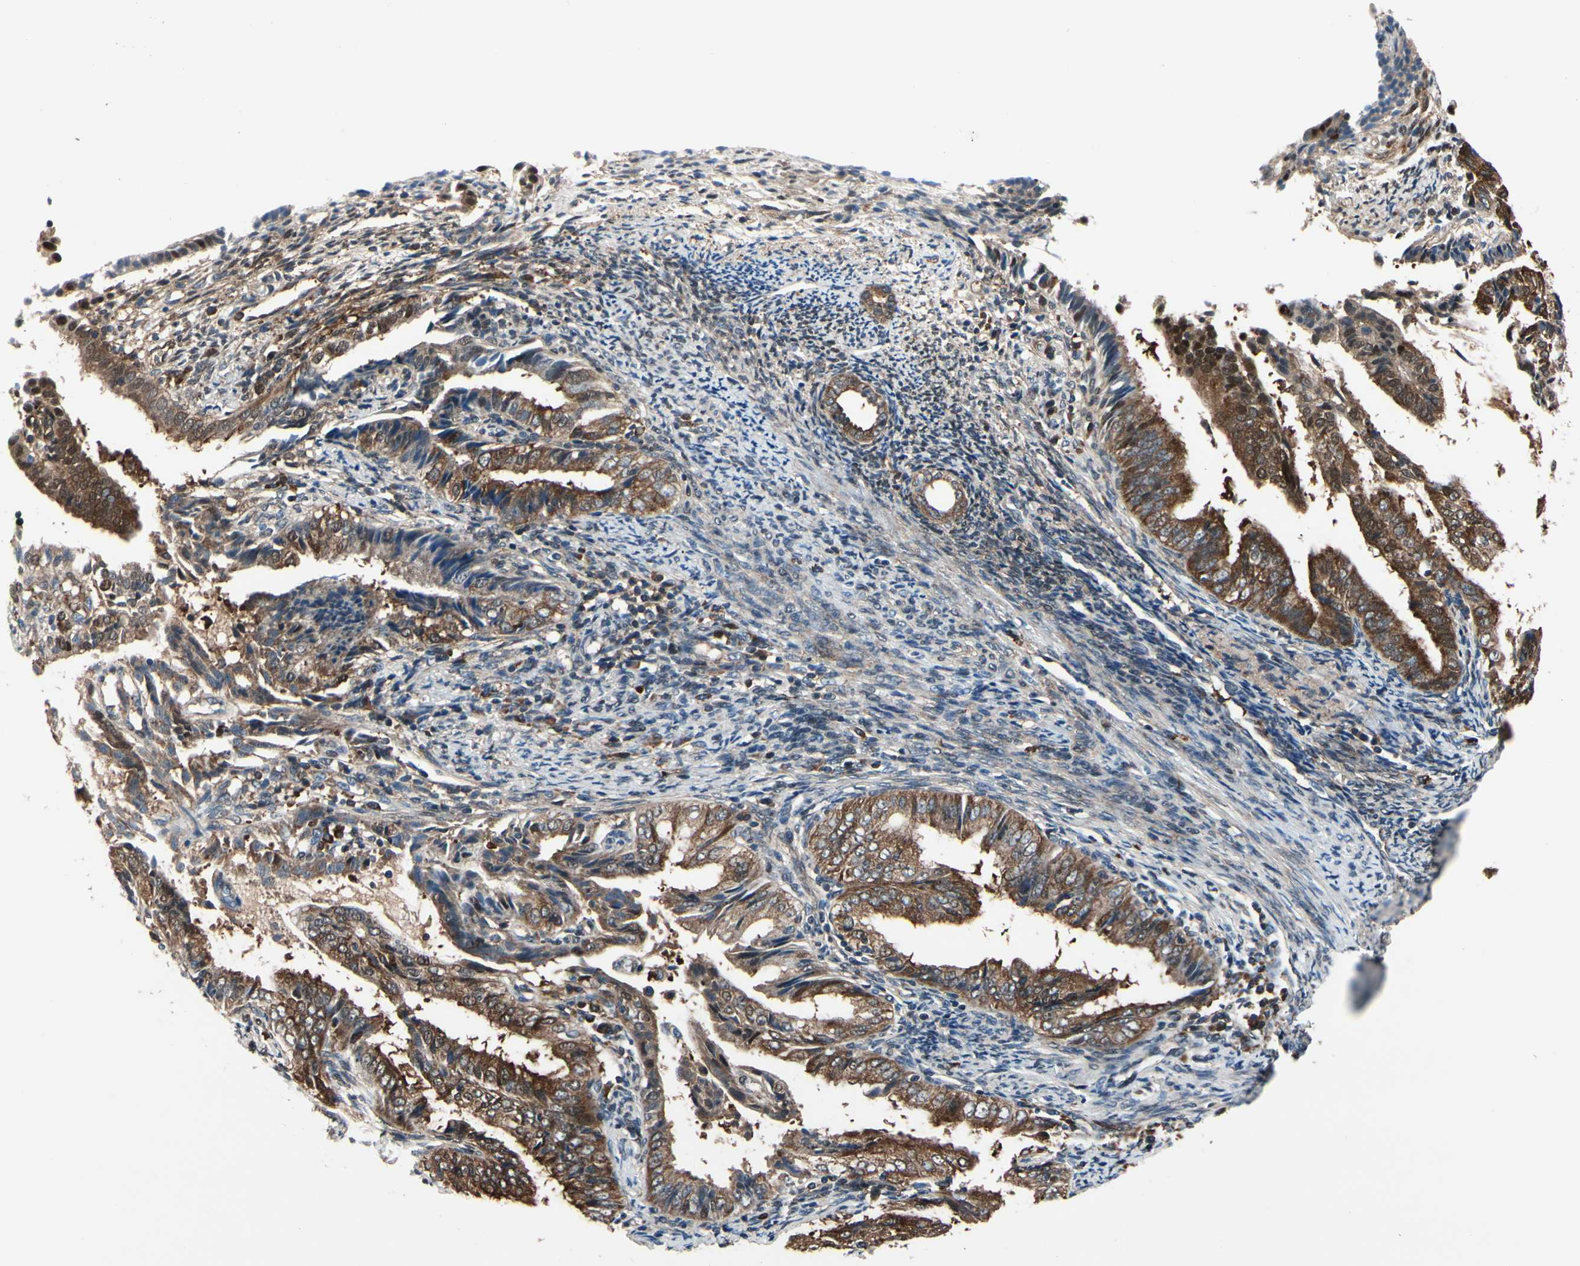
{"staining": {"intensity": "strong", "quantity": ">75%", "location": "cytoplasmic/membranous"}, "tissue": "endometrial cancer", "cell_type": "Tumor cells", "image_type": "cancer", "snomed": [{"axis": "morphology", "description": "Adenocarcinoma, NOS"}, {"axis": "topography", "description": "Endometrium"}], "caption": "The immunohistochemical stain shows strong cytoplasmic/membranous staining in tumor cells of endometrial adenocarcinoma tissue.", "gene": "PRDX2", "patient": {"sex": "female", "age": 58}}